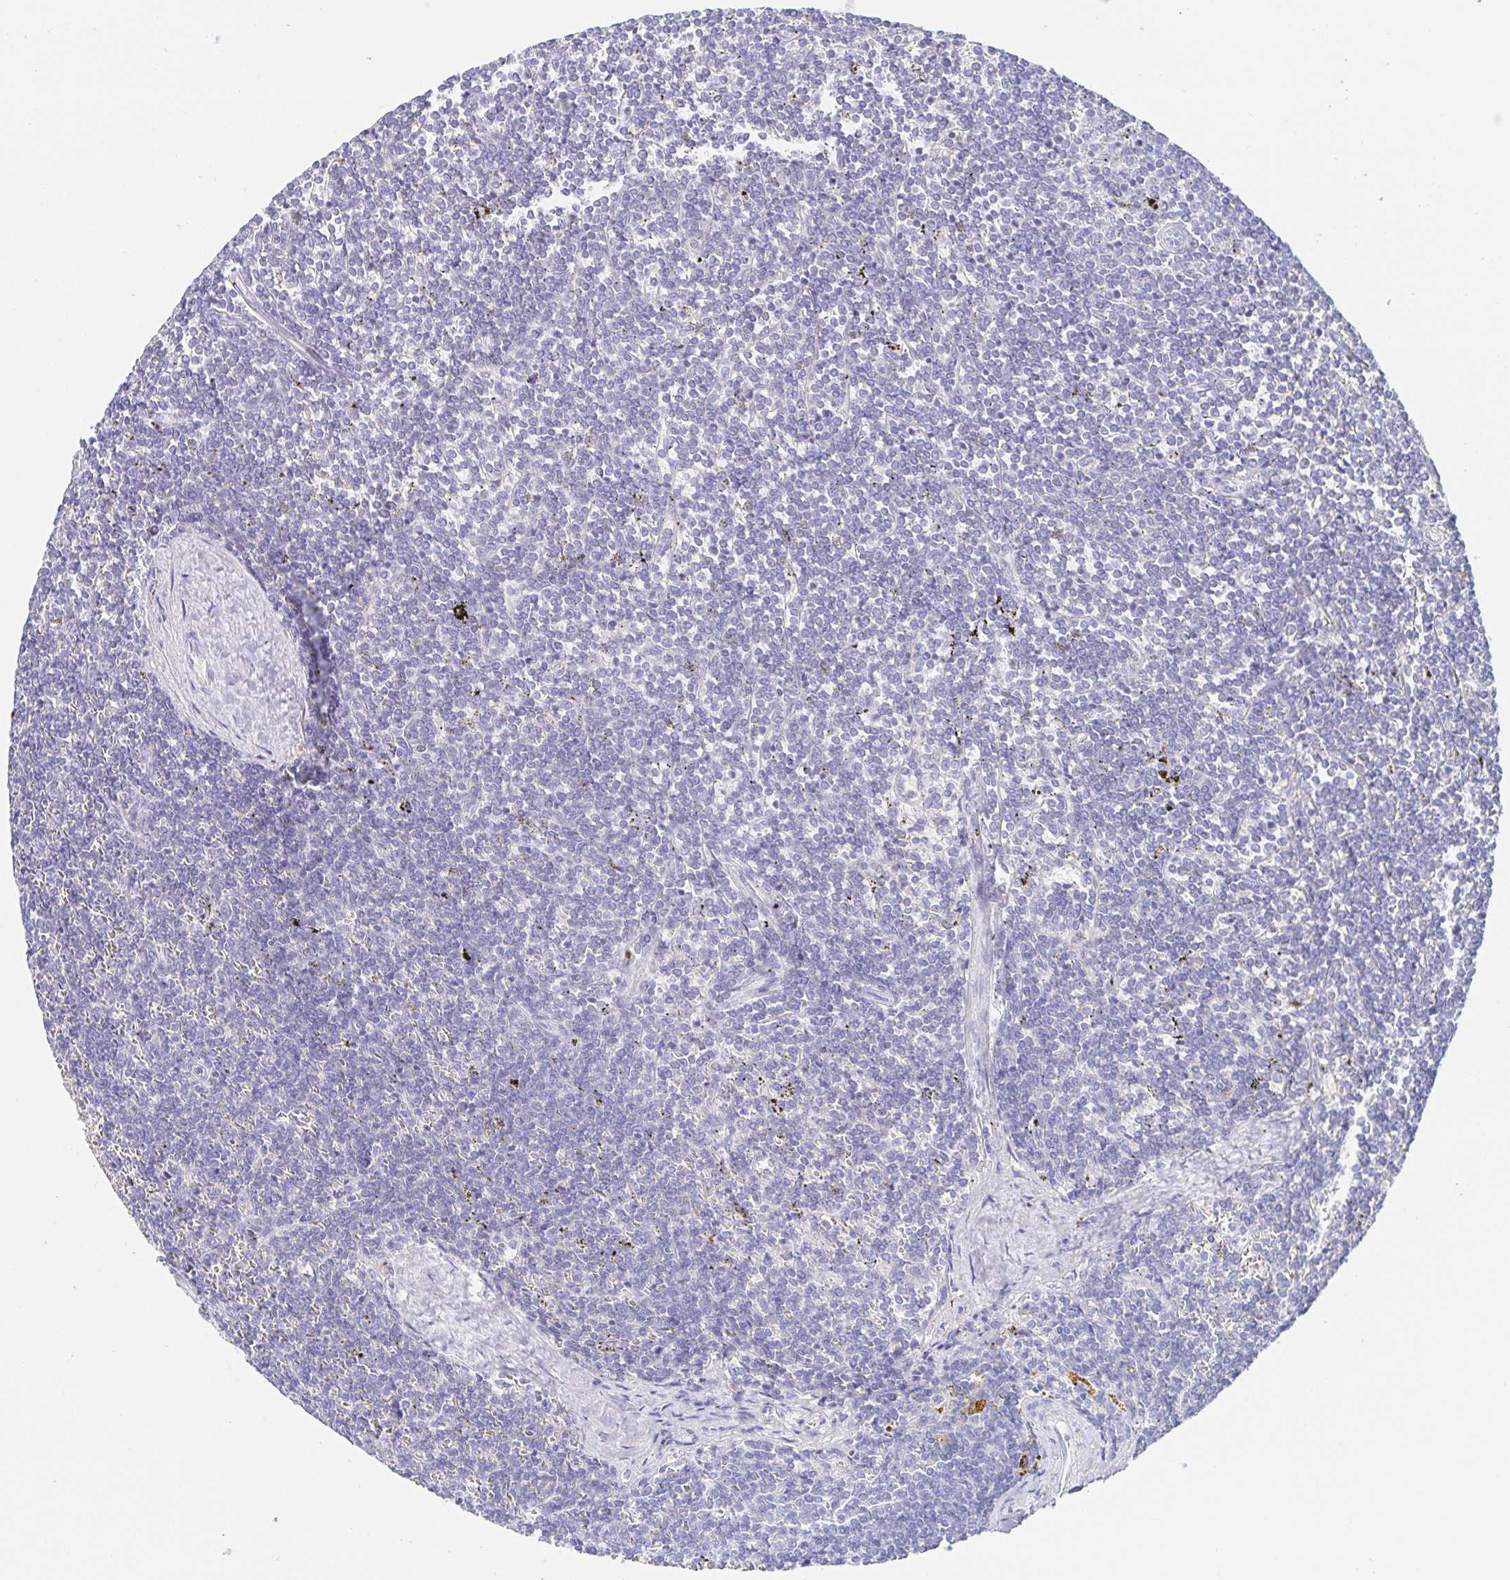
{"staining": {"intensity": "negative", "quantity": "none", "location": "none"}, "tissue": "lymphoma", "cell_type": "Tumor cells", "image_type": "cancer", "snomed": [{"axis": "morphology", "description": "Malignant lymphoma, non-Hodgkin's type, Low grade"}, {"axis": "topography", "description": "Spleen"}], "caption": "DAB immunohistochemical staining of human low-grade malignant lymphoma, non-Hodgkin's type demonstrates no significant positivity in tumor cells.", "gene": "SIAH3", "patient": {"sex": "male", "age": 78}}